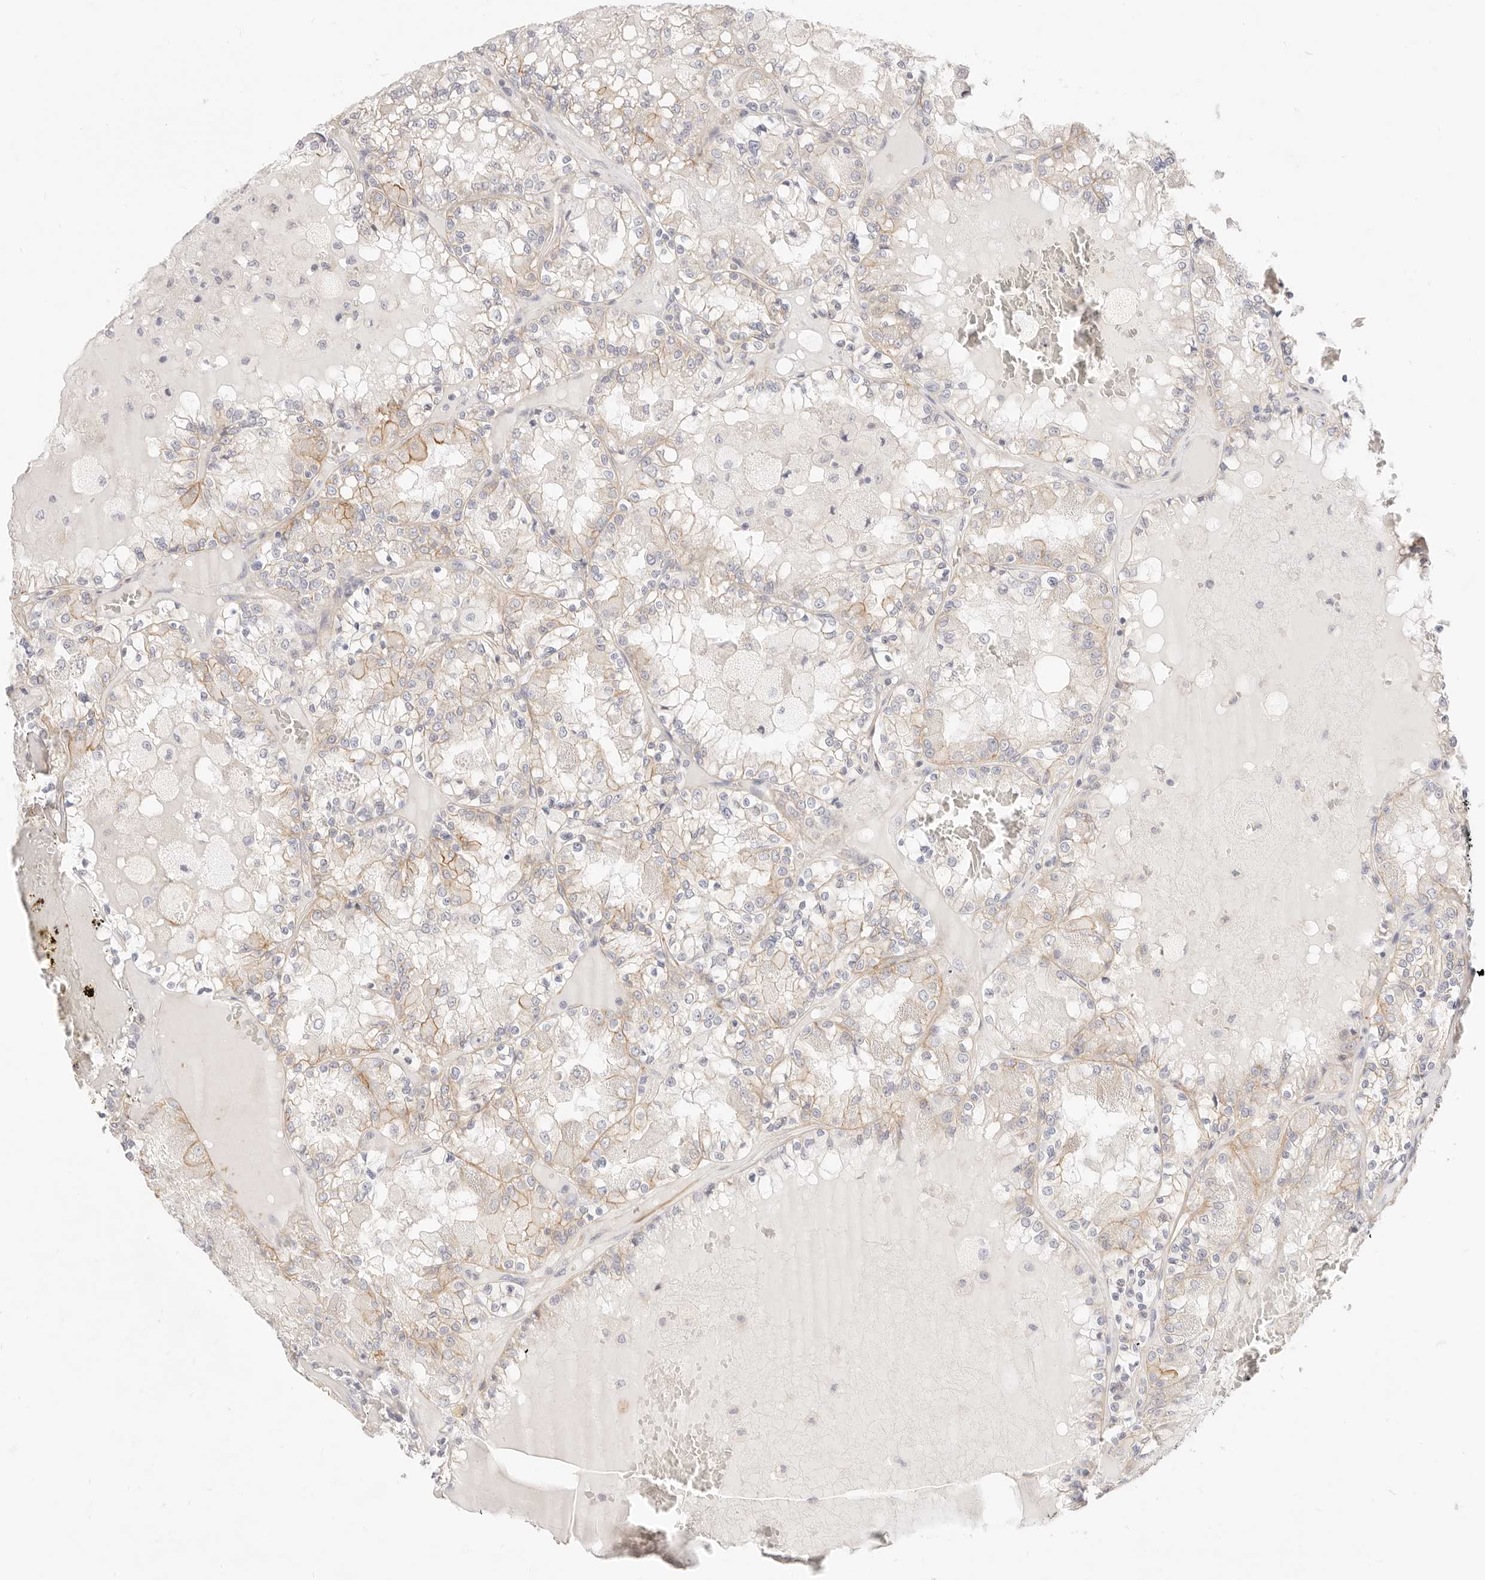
{"staining": {"intensity": "weak", "quantity": "25%-75%", "location": "cytoplasmic/membranous"}, "tissue": "renal cancer", "cell_type": "Tumor cells", "image_type": "cancer", "snomed": [{"axis": "morphology", "description": "Adenocarcinoma, NOS"}, {"axis": "topography", "description": "Kidney"}], "caption": "This micrograph exhibits renal adenocarcinoma stained with IHC to label a protein in brown. The cytoplasmic/membranous of tumor cells show weak positivity for the protein. Nuclei are counter-stained blue.", "gene": "UBXN10", "patient": {"sex": "female", "age": 56}}